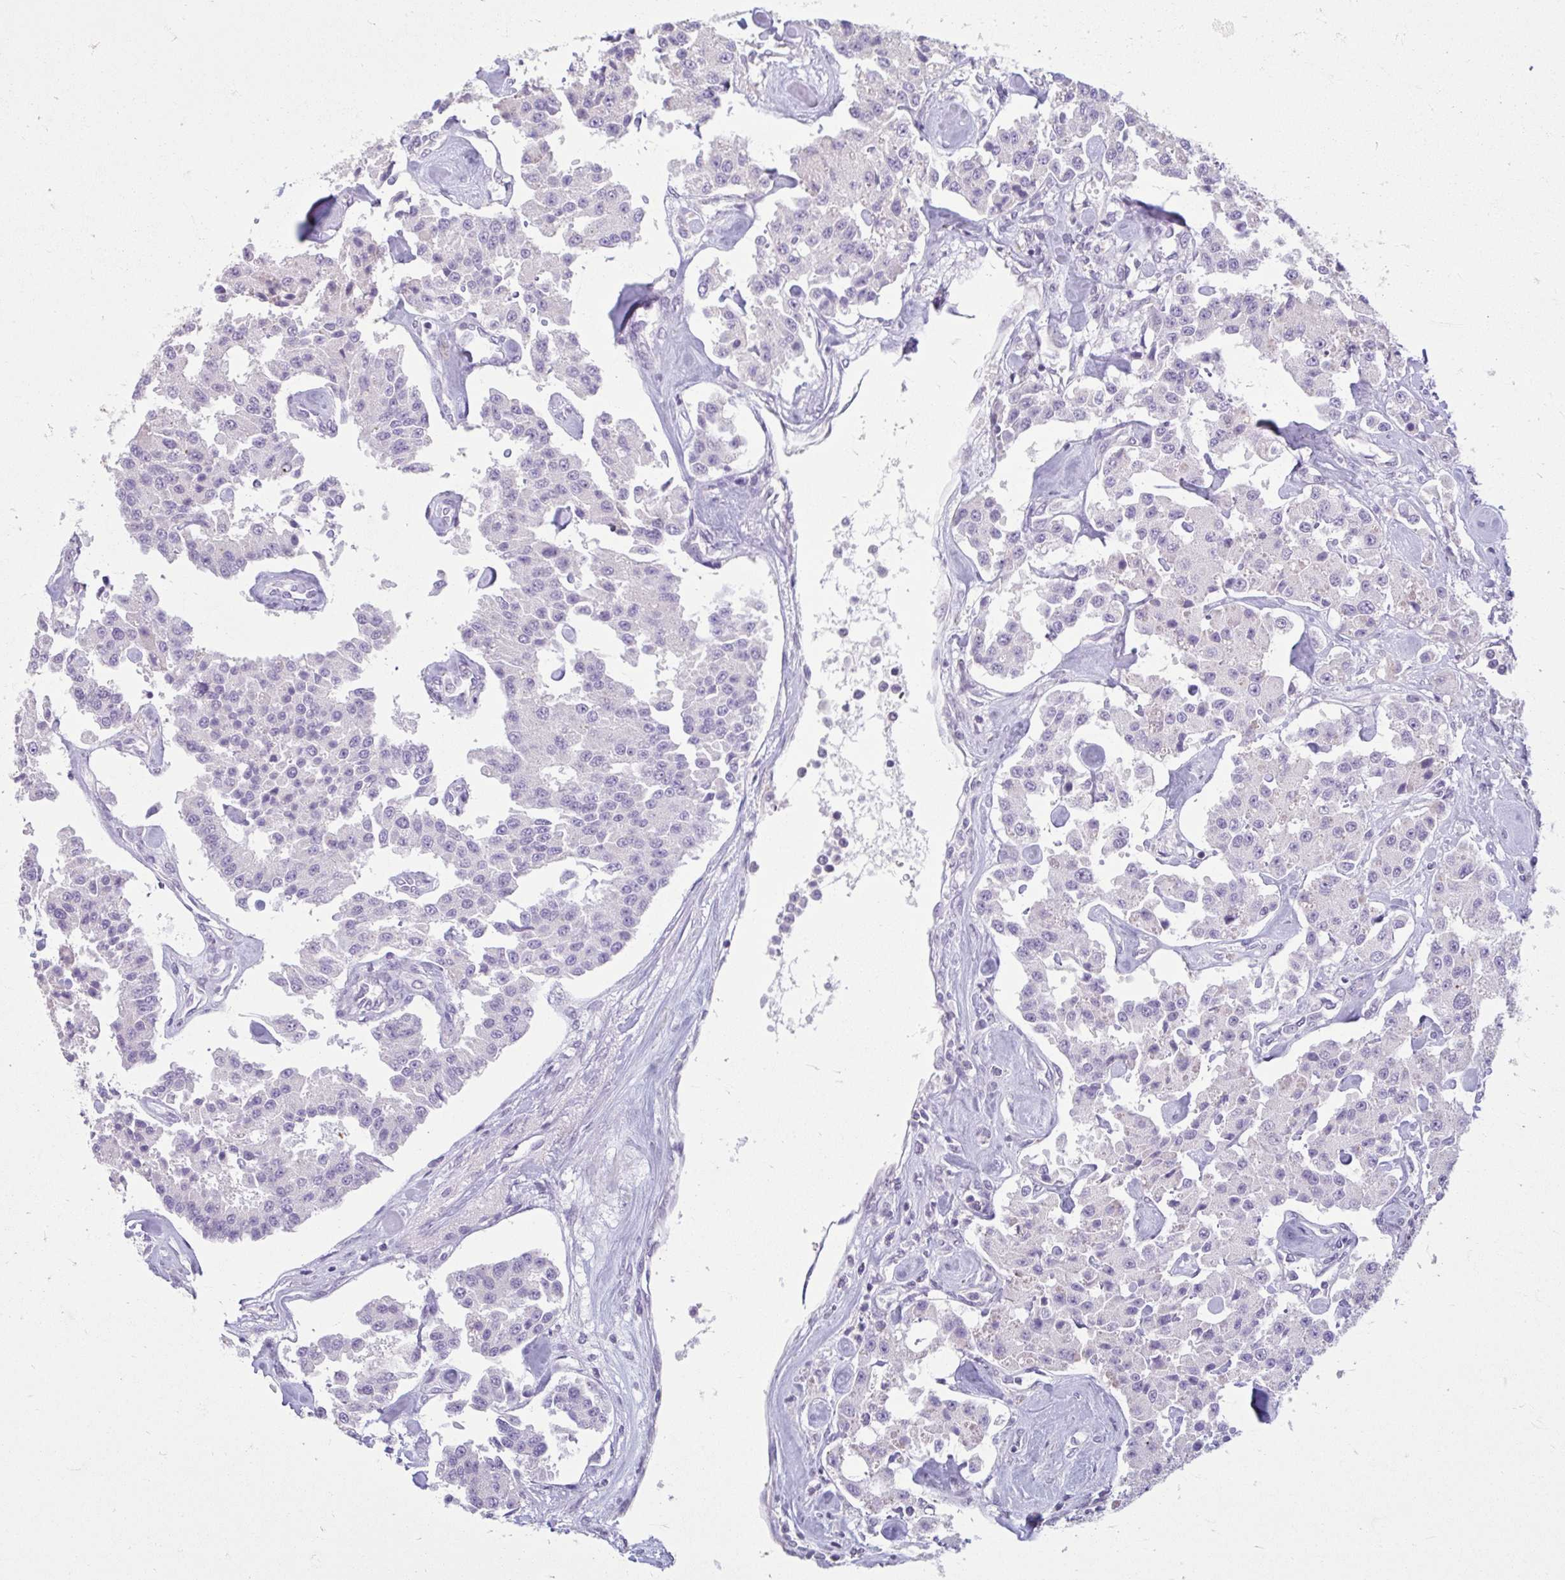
{"staining": {"intensity": "negative", "quantity": "none", "location": "none"}, "tissue": "carcinoid", "cell_type": "Tumor cells", "image_type": "cancer", "snomed": [{"axis": "morphology", "description": "Carcinoid, malignant, NOS"}, {"axis": "topography", "description": "Pancreas"}], "caption": "Histopathology image shows no protein staining in tumor cells of carcinoid tissue.", "gene": "CDH19", "patient": {"sex": "male", "age": 41}}